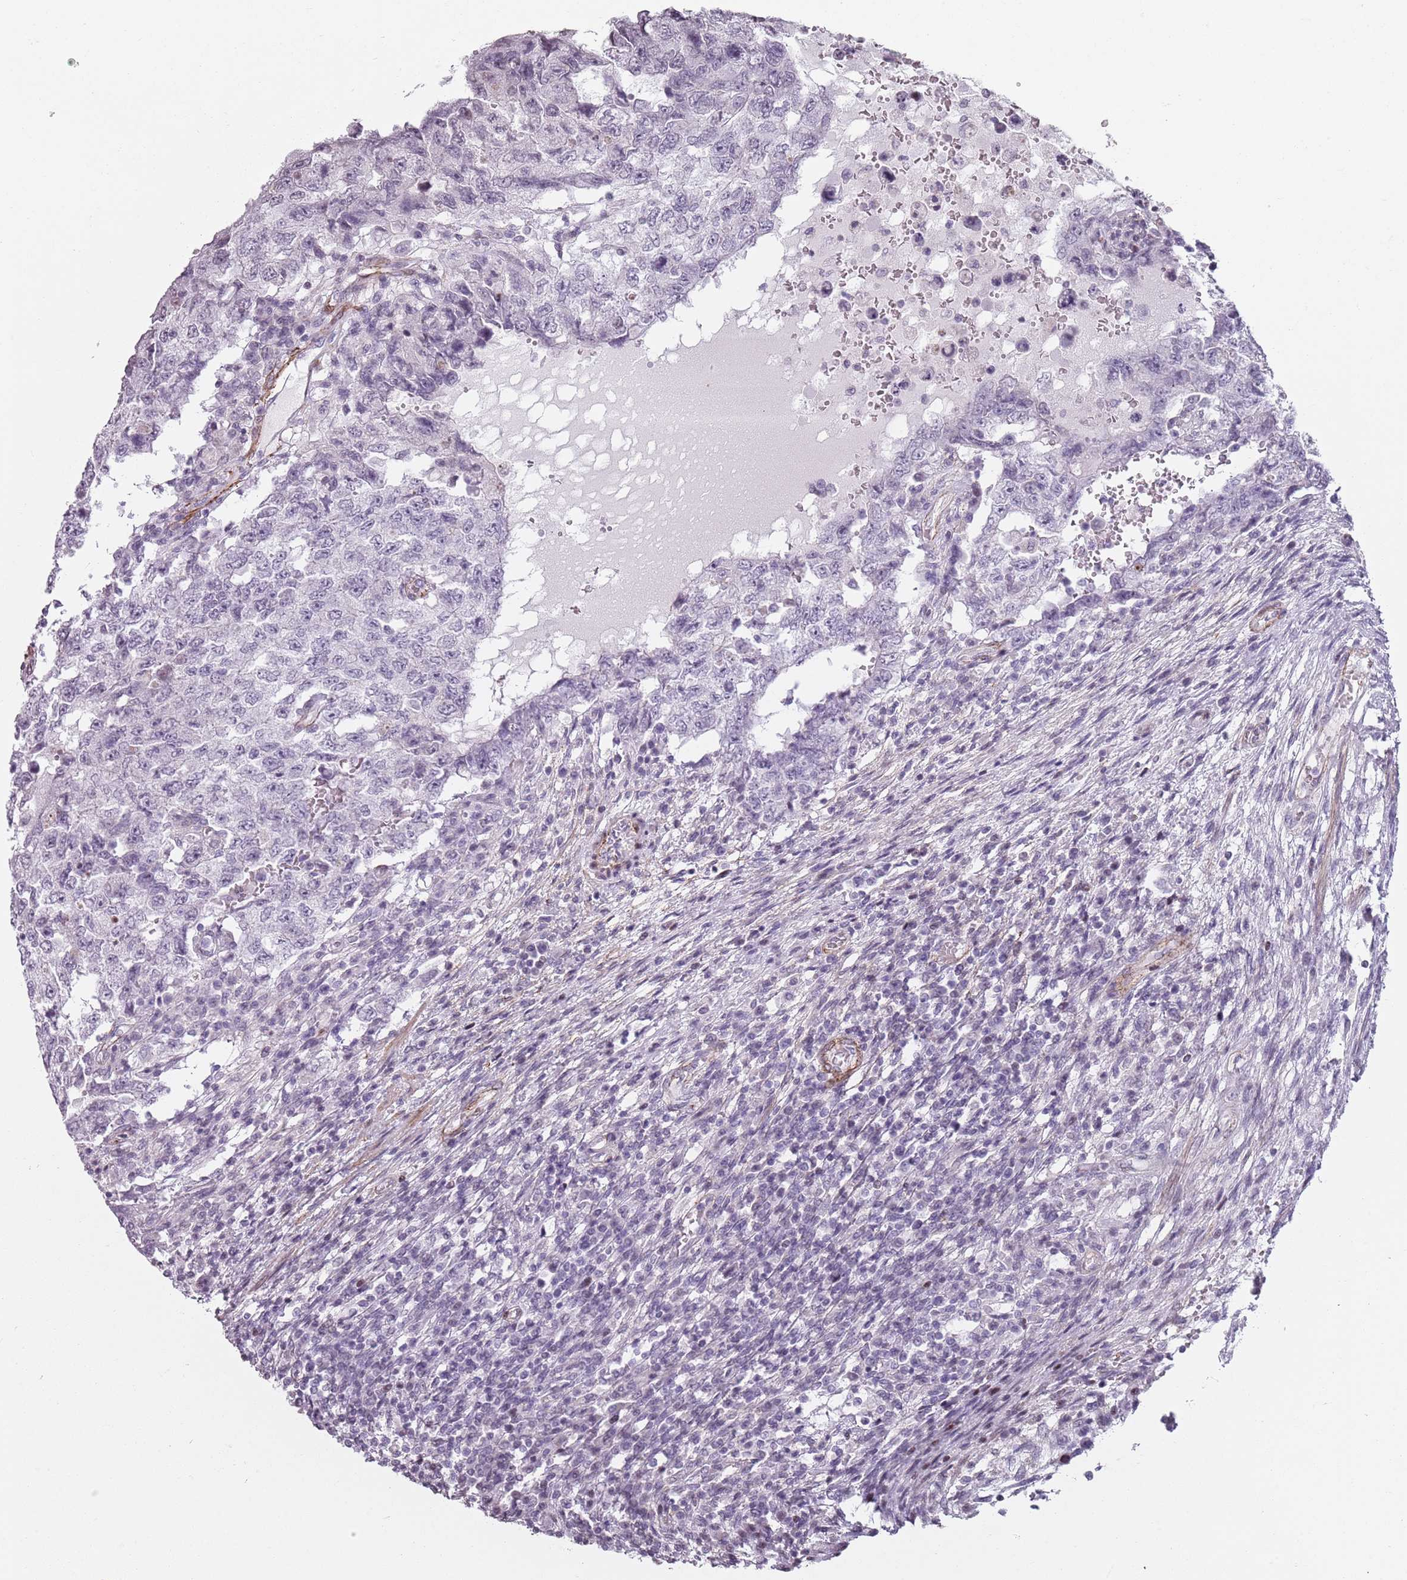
{"staining": {"intensity": "negative", "quantity": "none", "location": "none"}, "tissue": "testis cancer", "cell_type": "Tumor cells", "image_type": "cancer", "snomed": [{"axis": "morphology", "description": "Carcinoma, Embryonal, NOS"}, {"axis": "topography", "description": "Testis"}], "caption": "There is no significant staining in tumor cells of testis cancer.", "gene": "TMC4", "patient": {"sex": "male", "age": 26}}